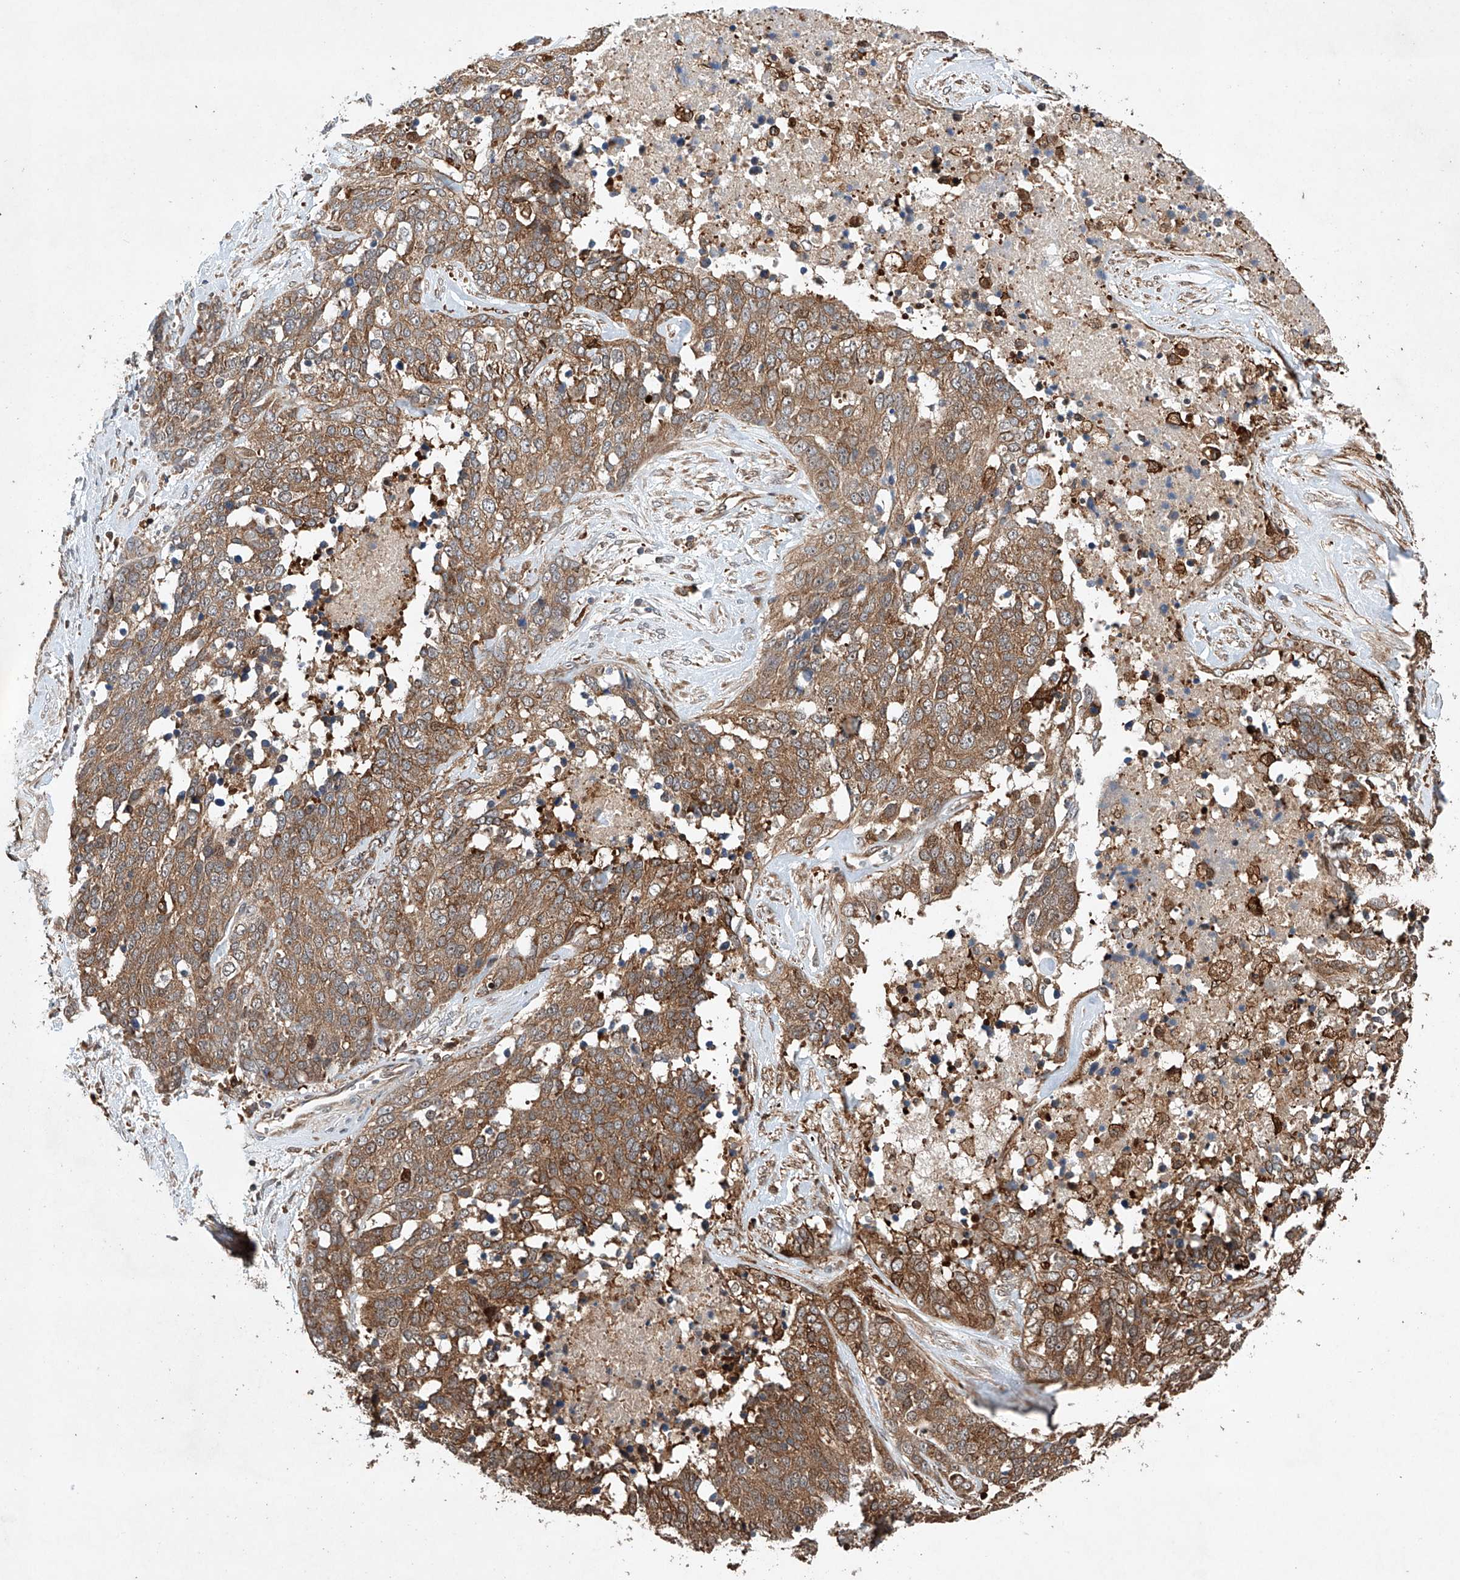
{"staining": {"intensity": "moderate", "quantity": ">75%", "location": "cytoplasmic/membranous"}, "tissue": "ovarian cancer", "cell_type": "Tumor cells", "image_type": "cancer", "snomed": [{"axis": "morphology", "description": "Cystadenocarcinoma, serous, NOS"}, {"axis": "topography", "description": "Ovary"}], "caption": "Immunohistochemical staining of human serous cystadenocarcinoma (ovarian) demonstrates medium levels of moderate cytoplasmic/membranous expression in approximately >75% of tumor cells.", "gene": "TIMM23", "patient": {"sex": "female", "age": 44}}